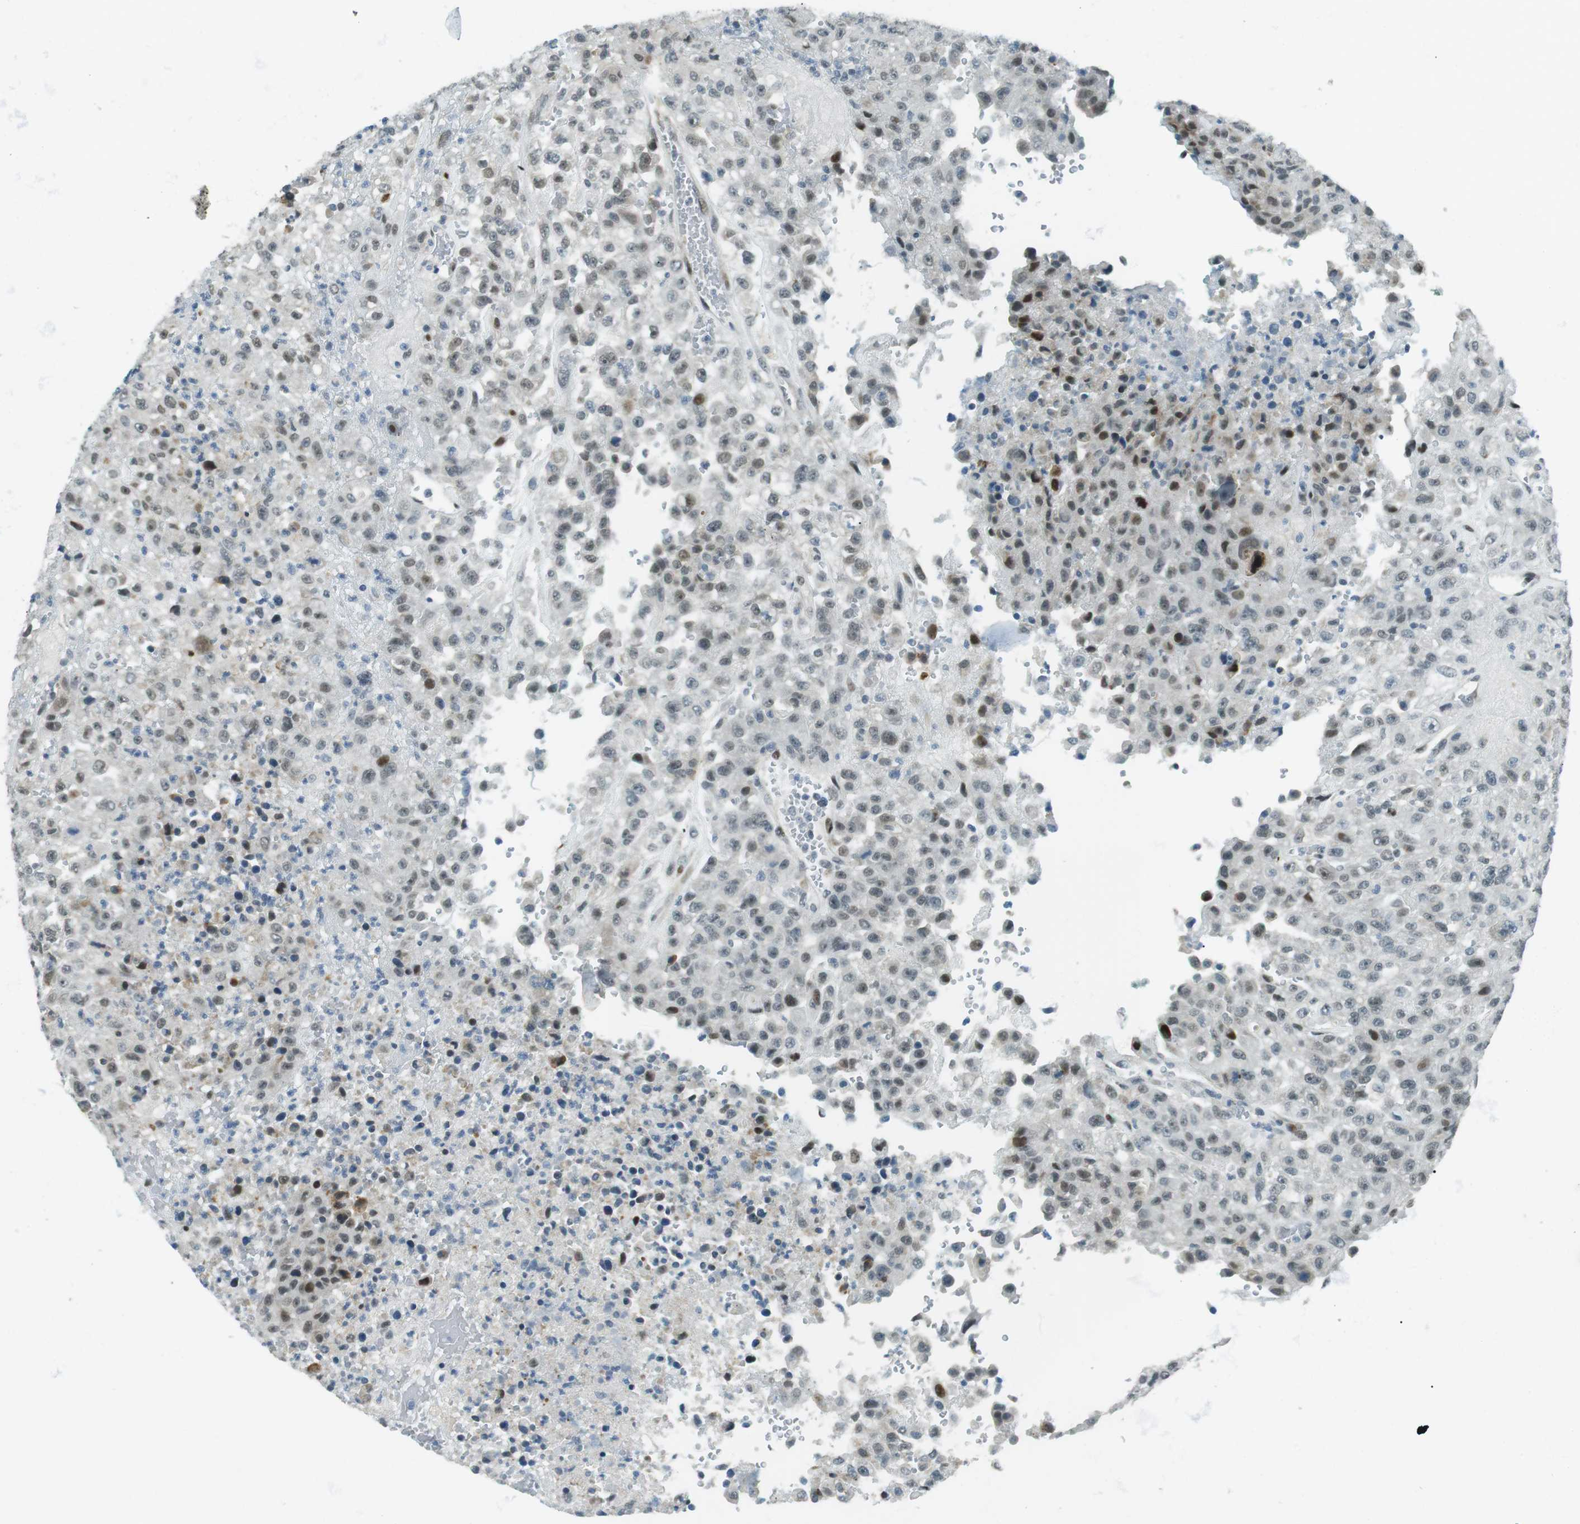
{"staining": {"intensity": "moderate", "quantity": "<25%", "location": "nuclear"}, "tissue": "urothelial cancer", "cell_type": "Tumor cells", "image_type": "cancer", "snomed": [{"axis": "morphology", "description": "Urothelial carcinoma, High grade"}, {"axis": "topography", "description": "Urinary bladder"}], "caption": "High-grade urothelial carcinoma stained for a protein demonstrates moderate nuclear positivity in tumor cells. (Stains: DAB (3,3'-diaminobenzidine) in brown, nuclei in blue, Microscopy: brightfield microscopy at high magnification).", "gene": "PJA1", "patient": {"sex": "male", "age": 46}}